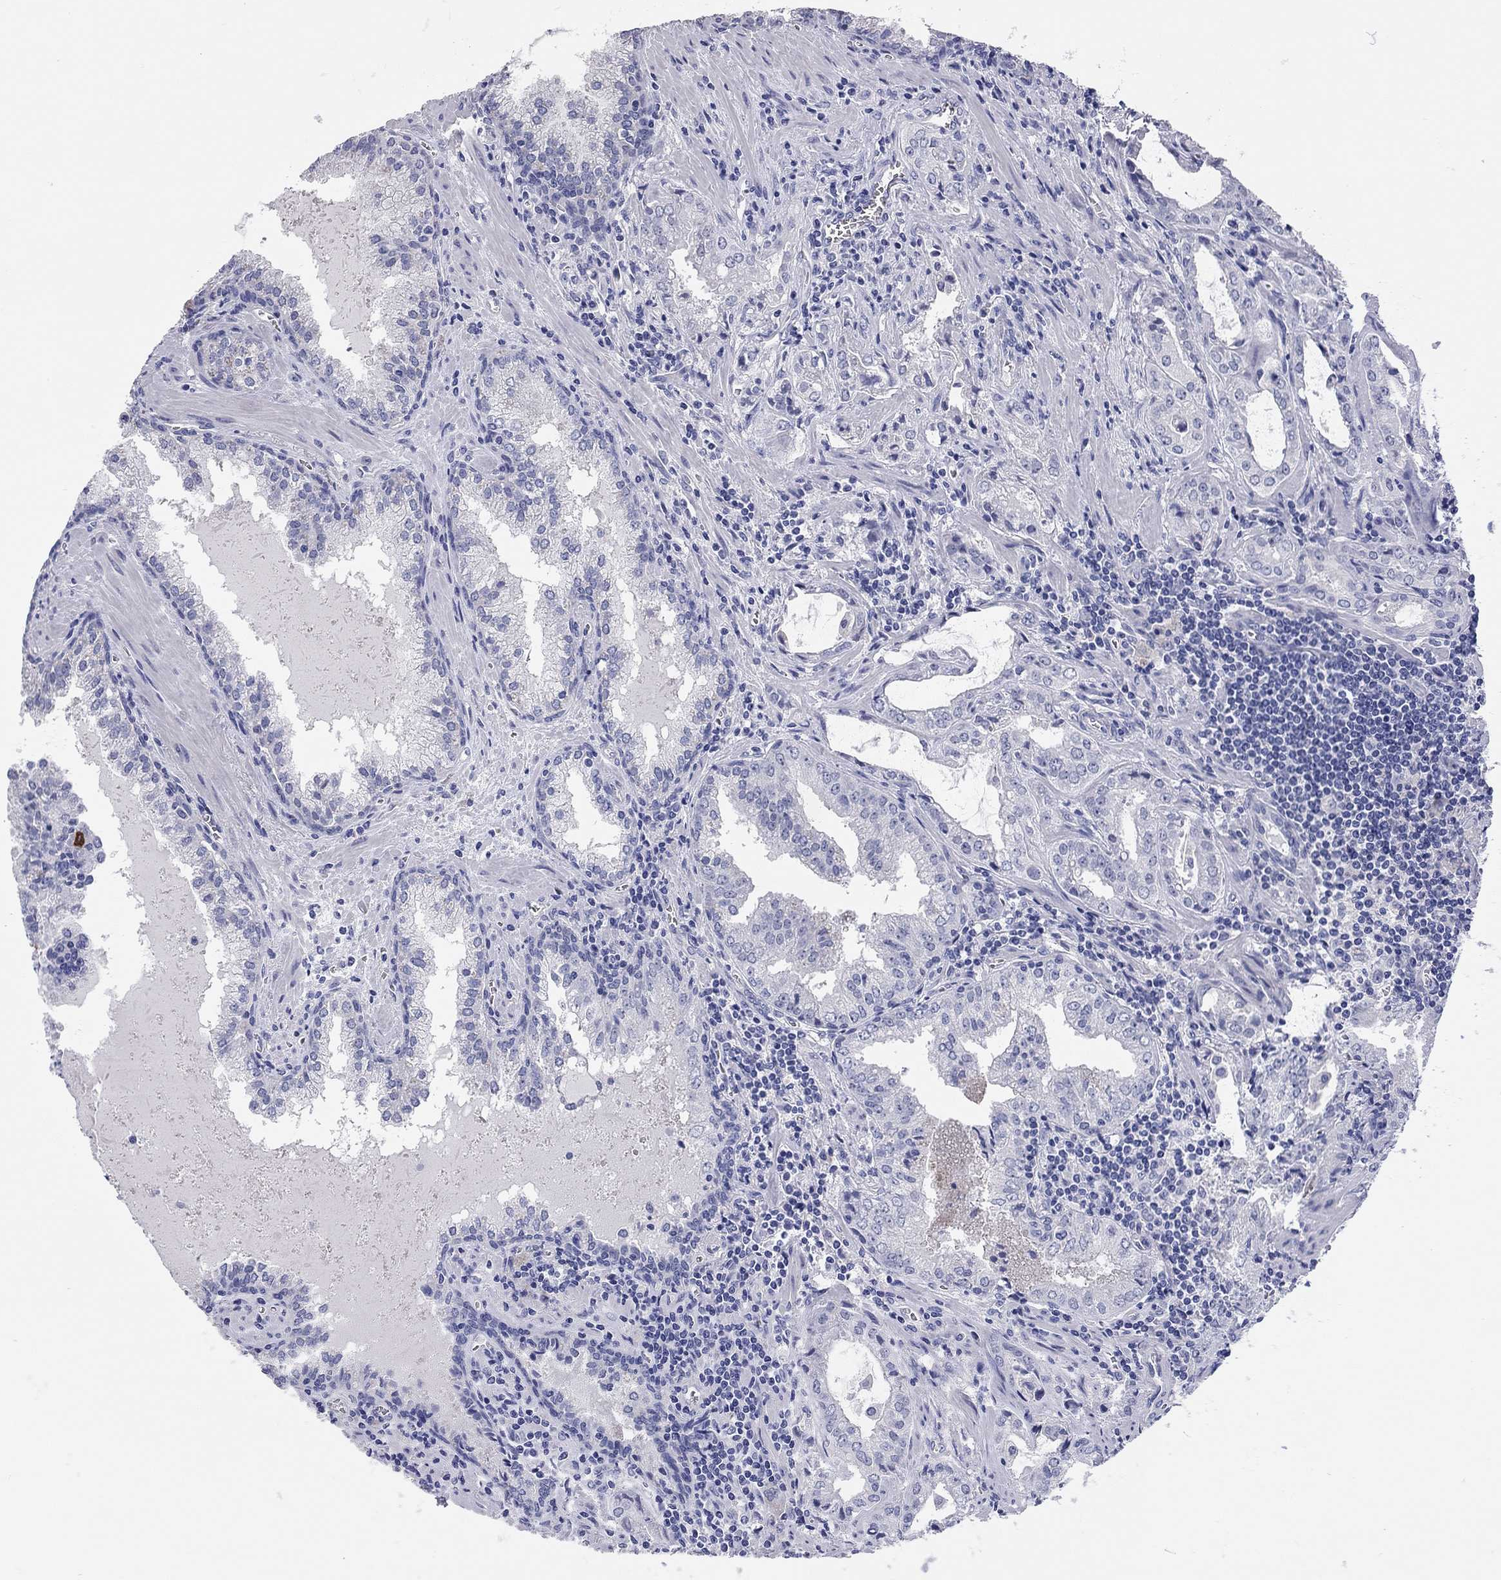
{"staining": {"intensity": "negative", "quantity": "none", "location": "none"}, "tissue": "prostate cancer", "cell_type": "Tumor cells", "image_type": "cancer", "snomed": [{"axis": "morphology", "description": "Adenocarcinoma, High grade"}, {"axis": "topography", "description": "Prostate"}], "caption": "High magnification brightfield microscopy of prostate cancer (high-grade adenocarcinoma) stained with DAB (brown) and counterstained with hematoxylin (blue): tumor cells show no significant expression. Nuclei are stained in blue.", "gene": "TMEM221", "patient": {"sex": "male", "age": 68}}